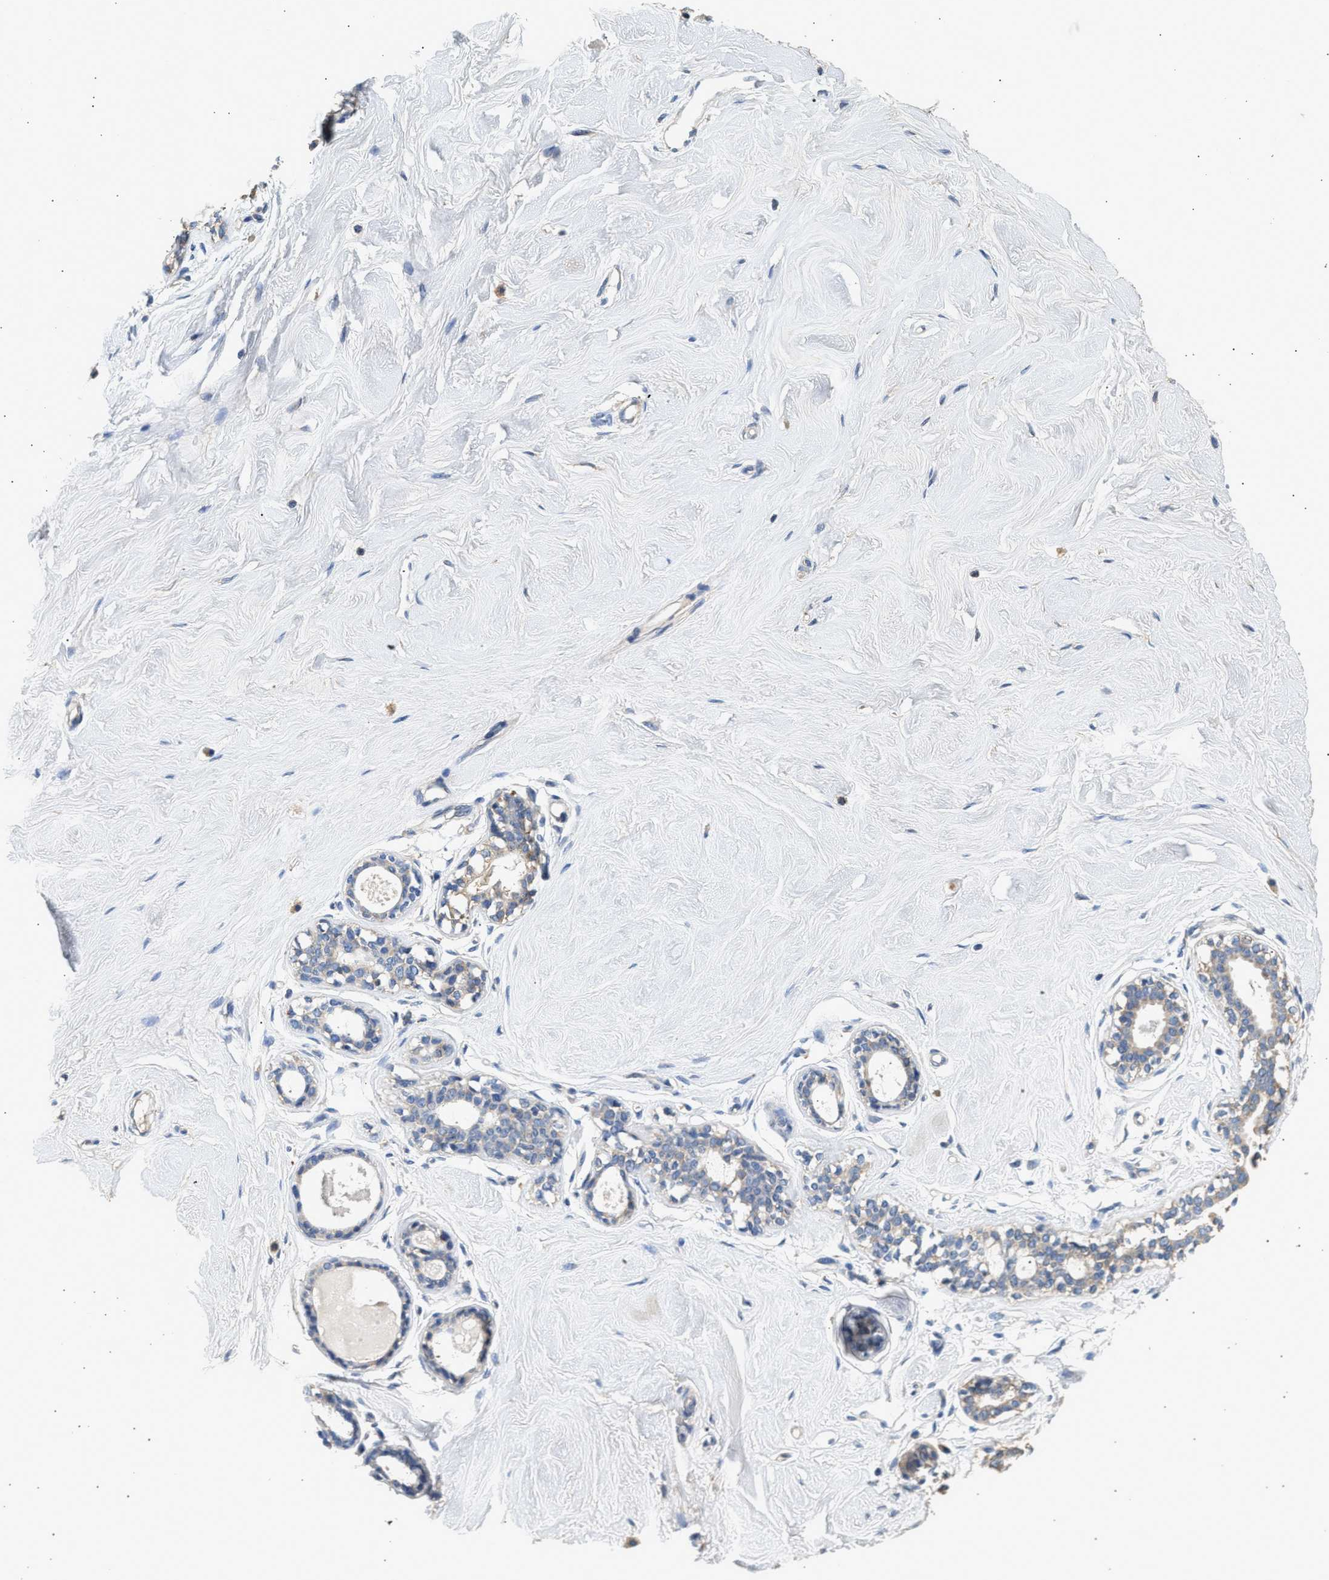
{"staining": {"intensity": "negative", "quantity": "none", "location": "none"}, "tissue": "breast", "cell_type": "Adipocytes", "image_type": "normal", "snomed": [{"axis": "morphology", "description": "Normal tissue, NOS"}, {"axis": "topography", "description": "Breast"}], "caption": "Micrograph shows no protein staining in adipocytes of unremarkable breast.", "gene": "WDR31", "patient": {"sex": "female", "age": 23}}